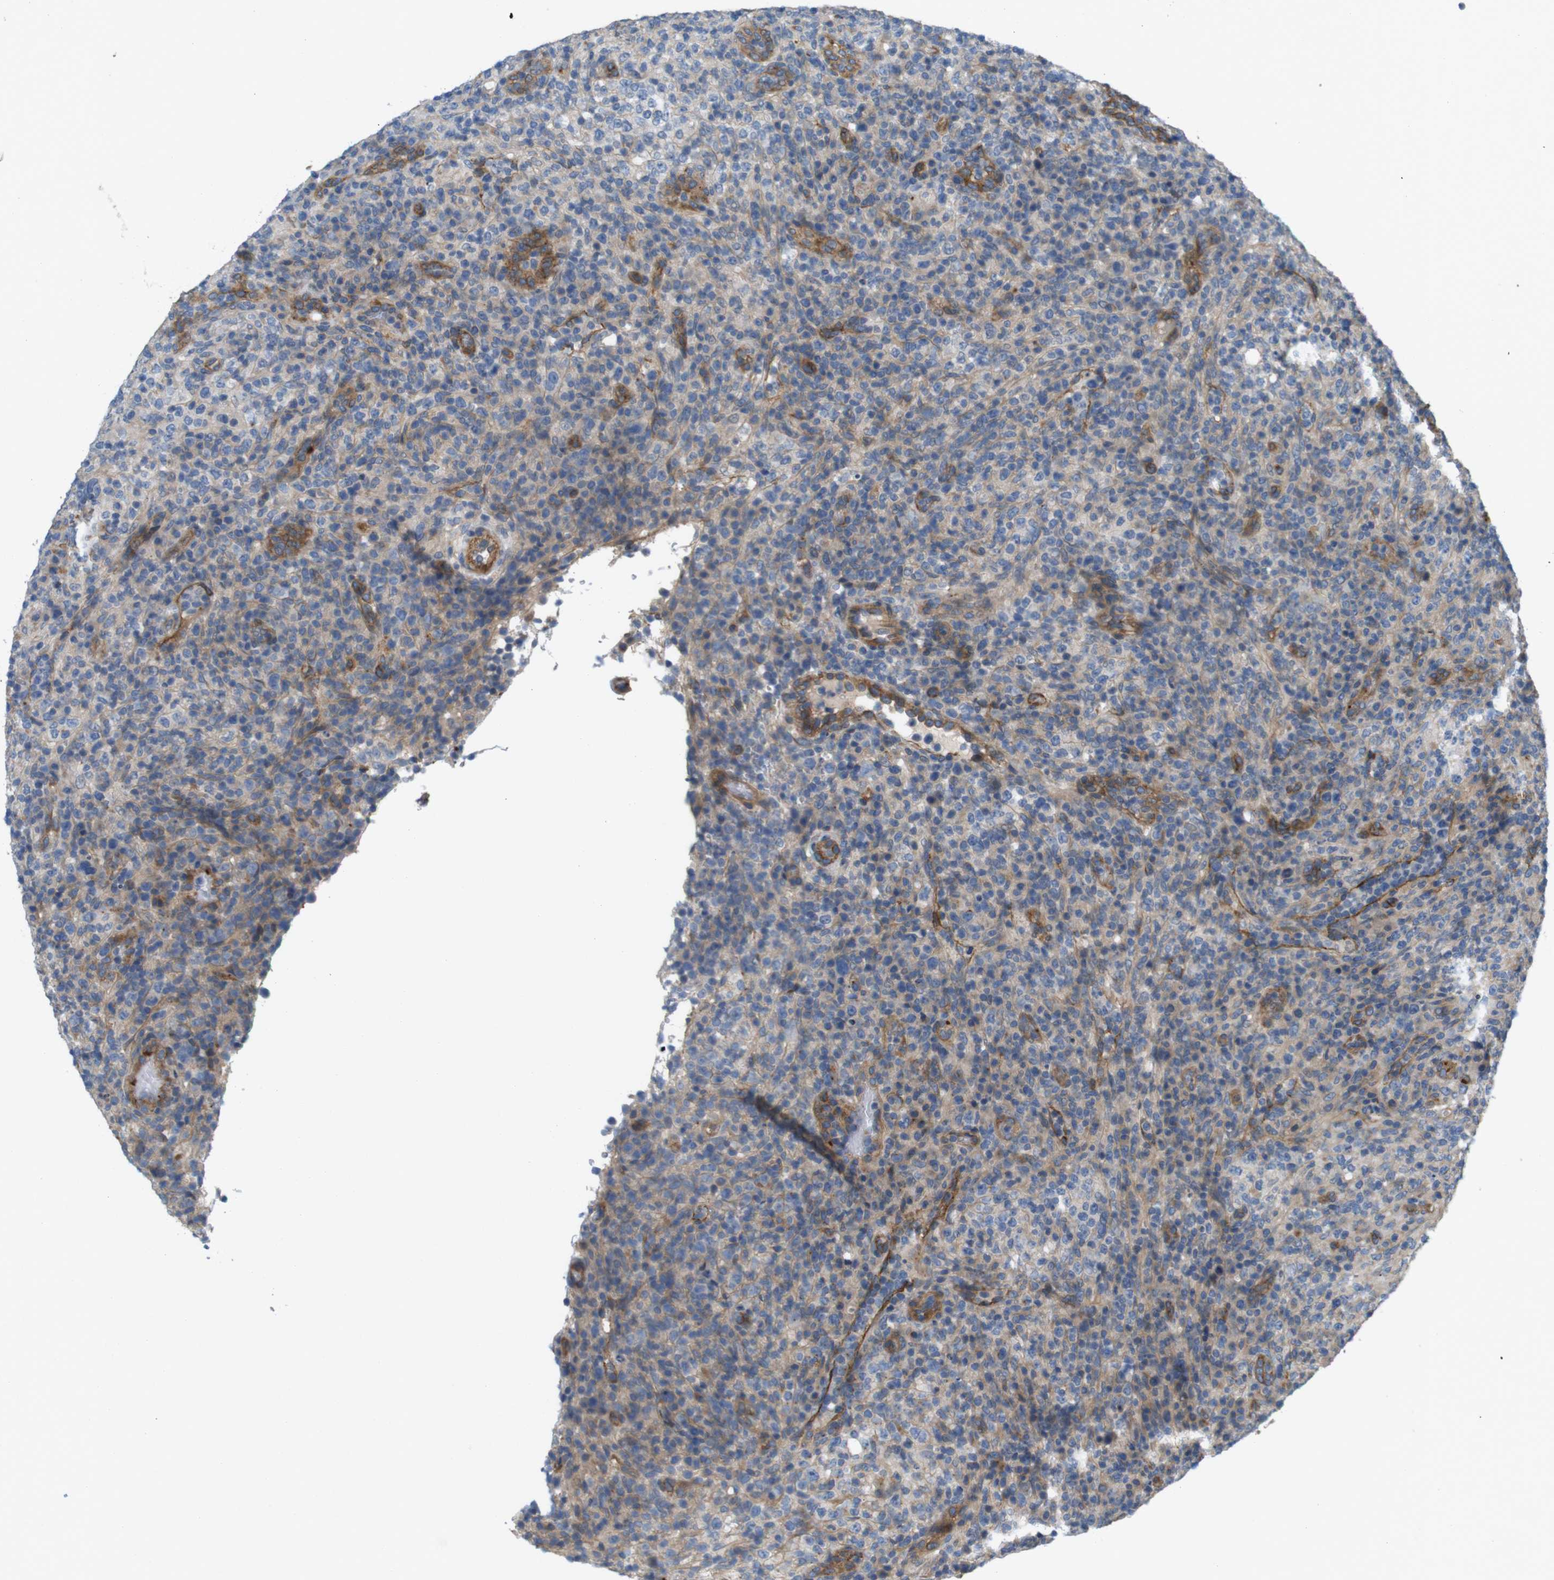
{"staining": {"intensity": "weak", "quantity": ">75%", "location": "cytoplasmic/membranous"}, "tissue": "lymphoma", "cell_type": "Tumor cells", "image_type": "cancer", "snomed": [{"axis": "morphology", "description": "Malignant lymphoma, non-Hodgkin's type, High grade"}, {"axis": "topography", "description": "Lymph node"}], "caption": "This photomicrograph demonstrates immunohistochemistry (IHC) staining of lymphoma, with low weak cytoplasmic/membranous staining in about >75% of tumor cells.", "gene": "BVES", "patient": {"sex": "female", "age": 76}}